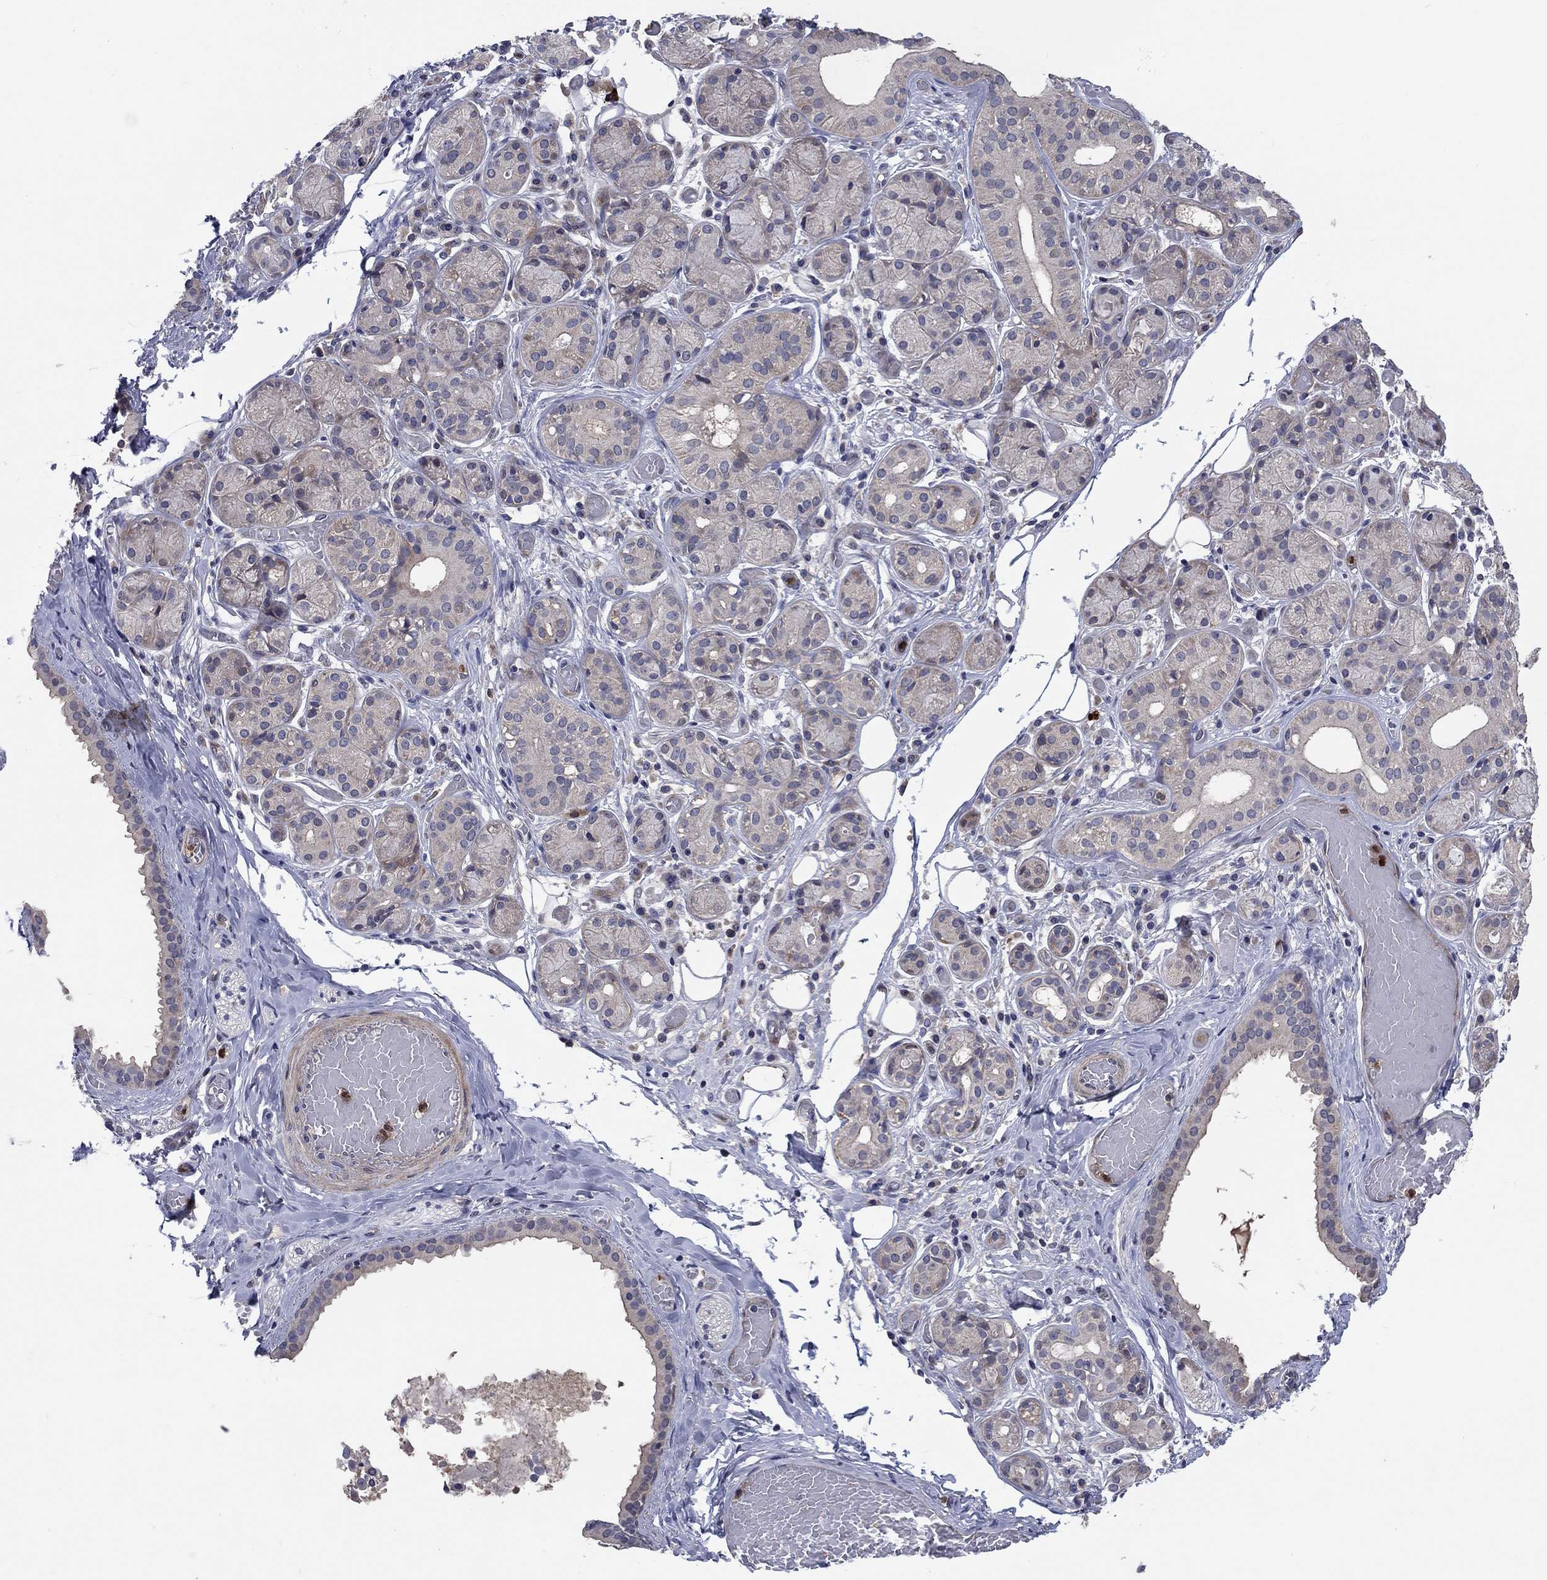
{"staining": {"intensity": "moderate", "quantity": "<25%", "location": "cytoplasmic/membranous"}, "tissue": "salivary gland", "cell_type": "Glandular cells", "image_type": "normal", "snomed": [{"axis": "morphology", "description": "Normal tissue, NOS"}, {"axis": "topography", "description": "Salivary gland"}, {"axis": "topography", "description": "Peripheral nerve tissue"}], "caption": "Immunohistochemistry (IHC) (DAB) staining of unremarkable human salivary gland demonstrates moderate cytoplasmic/membranous protein positivity in approximately <25% of glandular cells.", "gene": "MSRB1", "patient": {"sex": "male", "age": 71}}